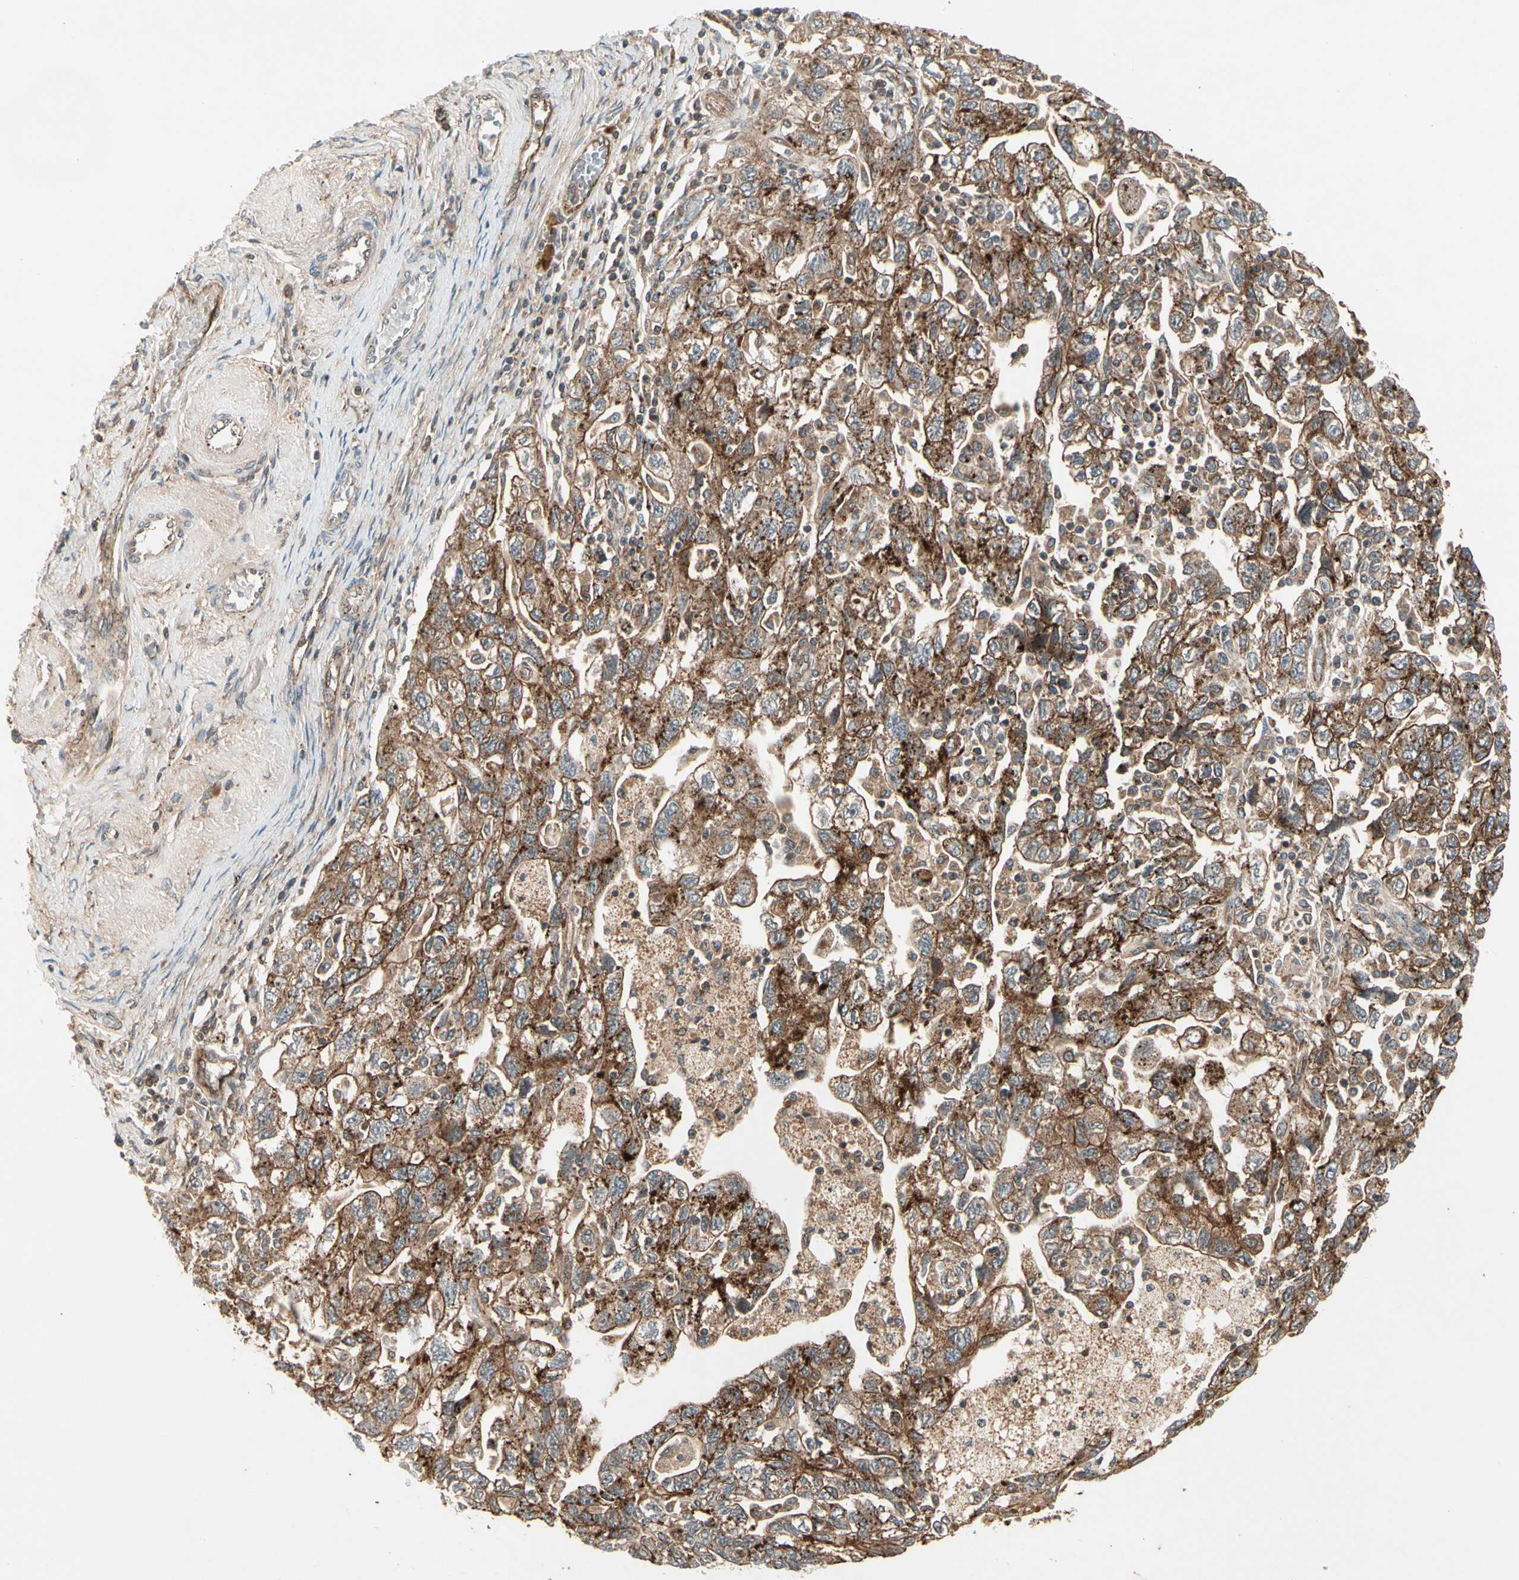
{"staining": {"intensity": "strong", "quantity": ">75%", "location": "cytoplasmic/membranous"}, "tissue": "ovarian cancer", "cell_type": "Tumor cells", "image_type": "cancer", "snomed": [{"axis": "morphology", "description": "Carcinoma, NOS"}, {"axis": "morphology", "description": "Cystadenocarcinoma, serous, NOS"}, {"axis": "topography", "description": "Ovary"}], "caption": "High-power microscopy captured an immunohistochemistry histopathology image of serous cystadenocarcinoma (ovarian), revealing strong cytoplasmic/membranous positivity in about >75% of tumor cells. The protein is stained brown, and the nuclei are stained in blue (DAB IHC with brightfield microscopy, high magnification).", "gene": "FLOT1", "patient": {"sex": "female", "age": 69}}